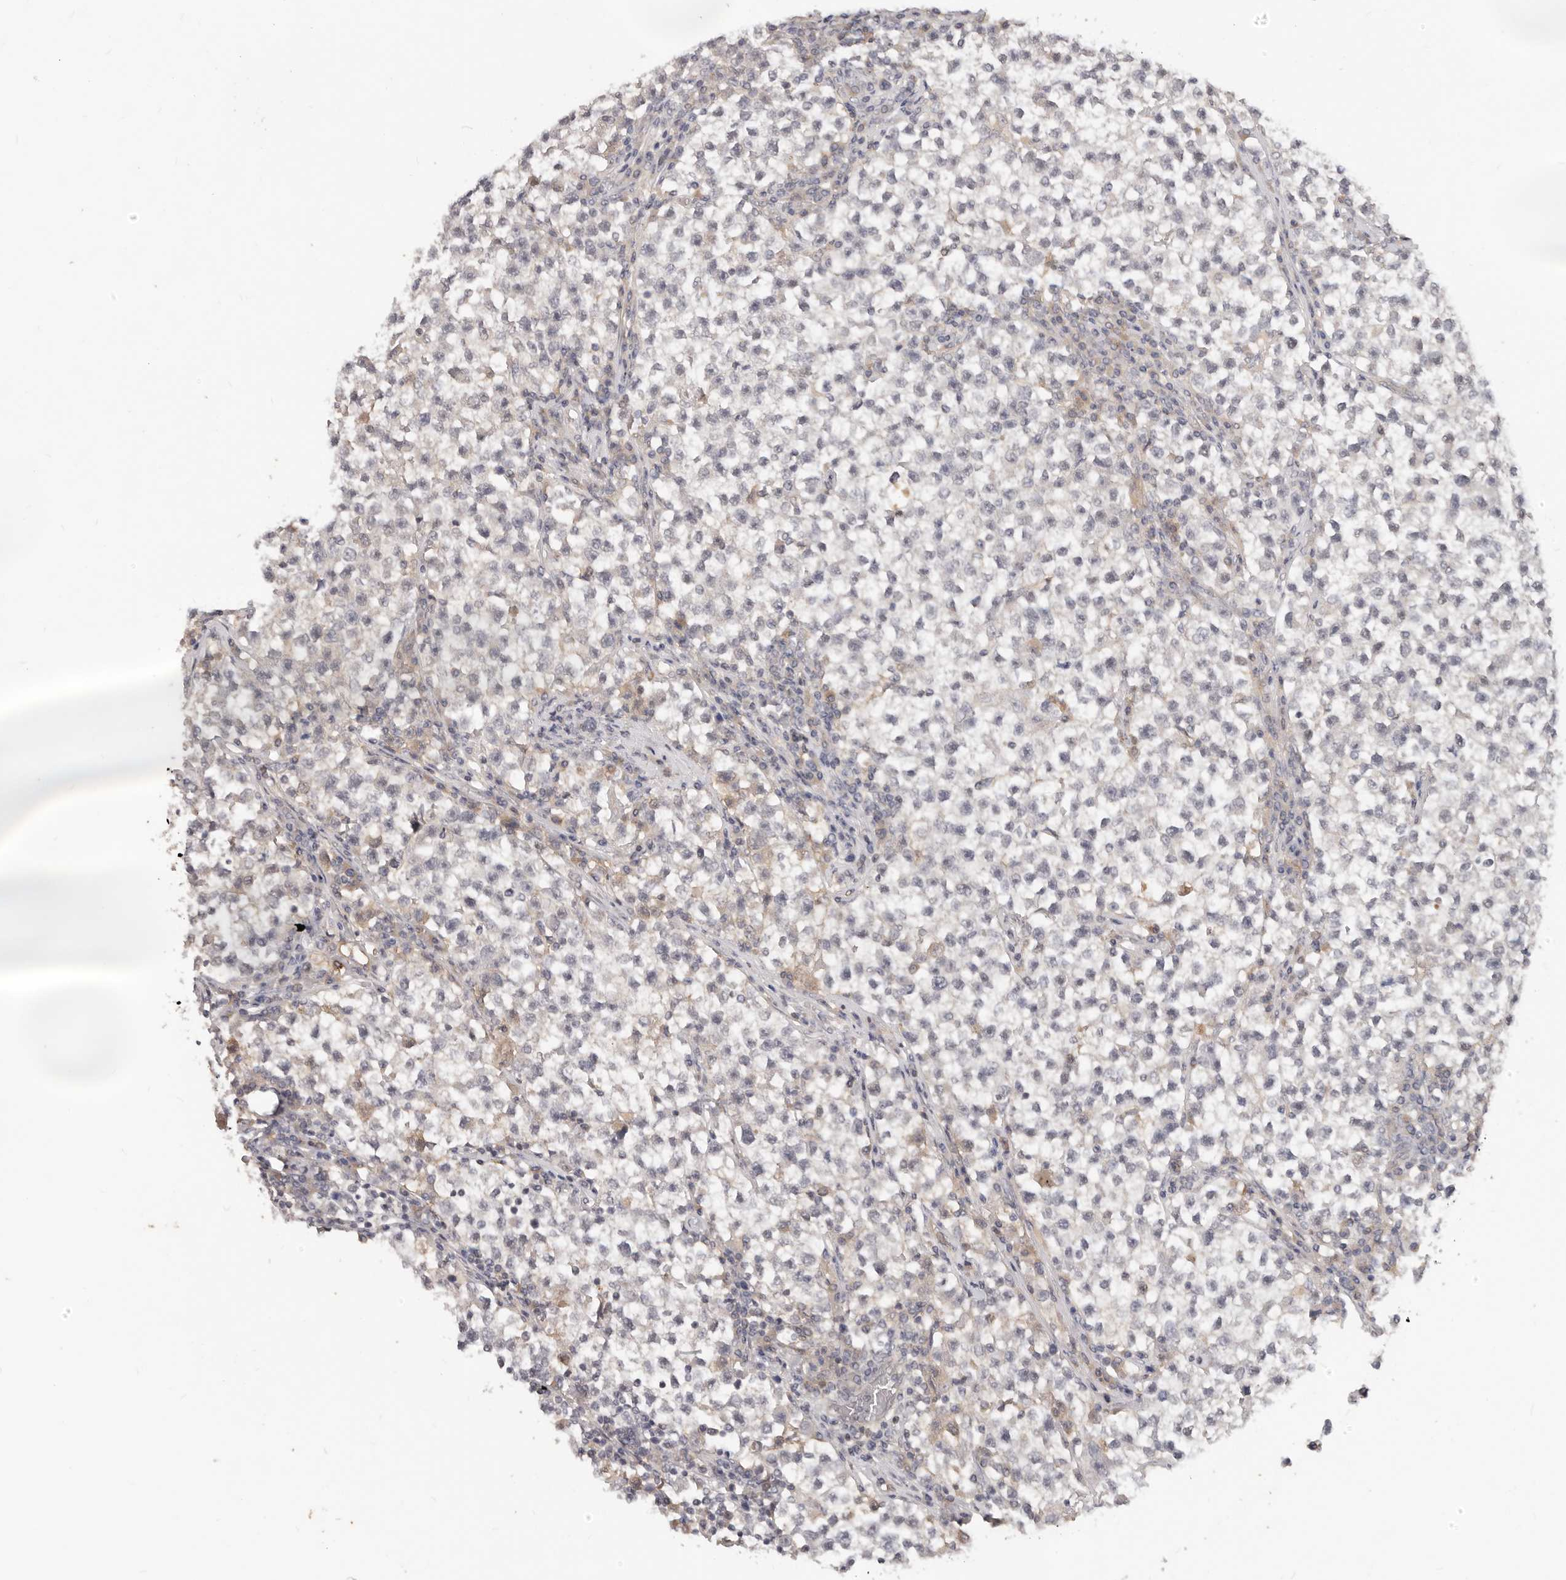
{"staining": {"intensity": "negative", "quantity": "none", "location": "none"}, "tissue": "testis cancer", "cell_type": "Tumor cells", "image_type": "cancer", "snomed": [{"axis": "morphology", "description": "Seminoma, NOS"}, {"axis": "topography", "description": "Testis"}], "caption": "A histopathology image of human seminoma (testis) is negative for staining in tumor cells. (DAB (3,3'-diaminobenzidine) immunohistochemistry, high magnification).", "gene": "USP49", "patient": {"sex": "male", "age": 22}}